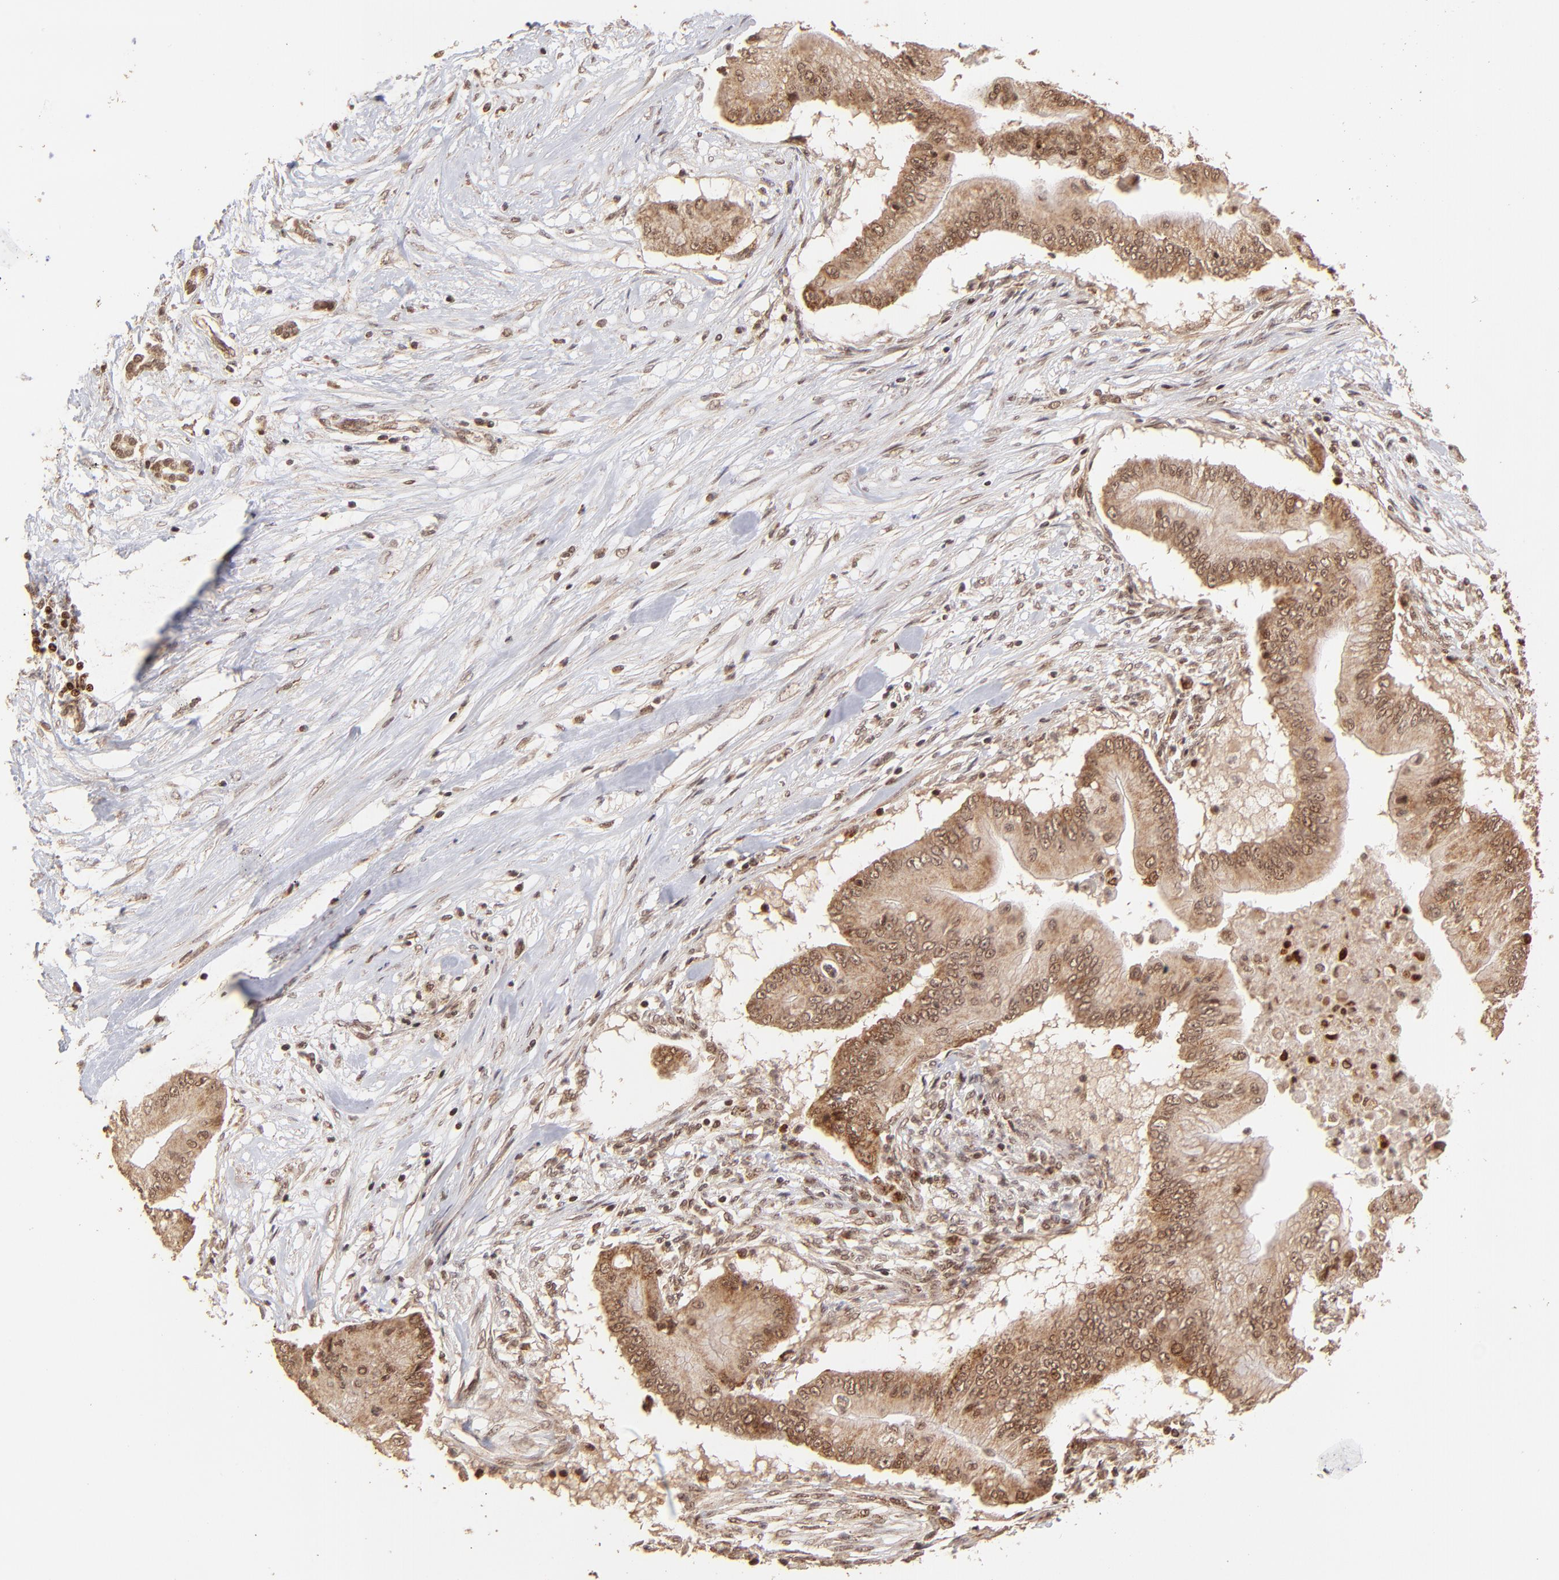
{"staining": {"intensity": "strong", "quantity": ">75%", "location": "cytoplasmic/membranous"}, "tissue": "pancreatic cancer", "cell_type": "Tumor cells", "image_type": "cancer", "snomed": [{"axis": "morphology", "description": "Adenocarcinoma, NOS"}, {"axis": "topography", "description": "Pancreas"}], "caption": "Pancreatic cancer stained with immunohistochemistry (IHC) displays strong cytoplasmic/membranous expression in approximately >75% of tumor cells.", "gene": "MED15", "patient": {"sex": "male", "age": 62}}